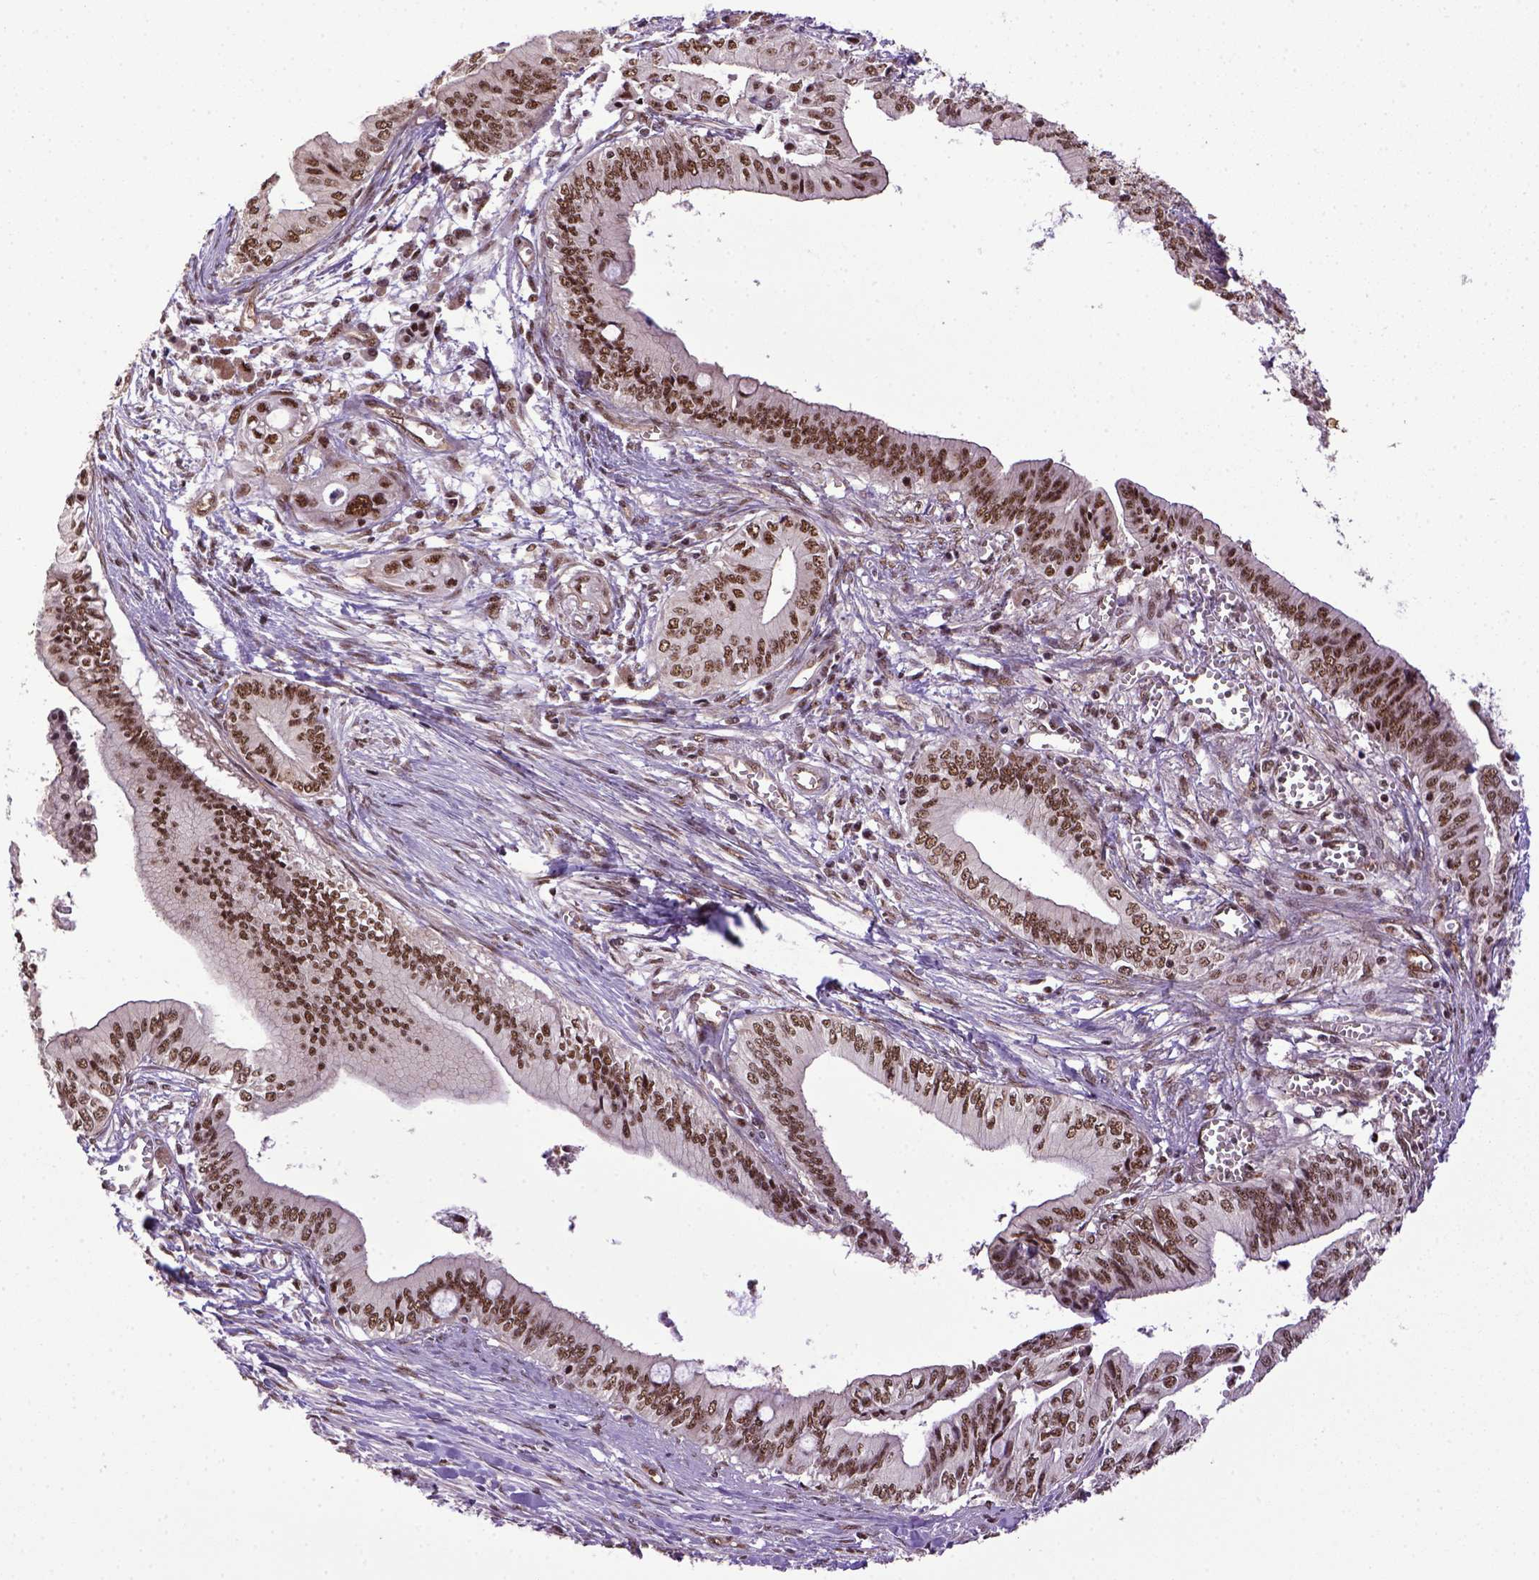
{"staining": {"intensity": "moderate", "quantity": ">75%", "location": "nuclear"}, "tissue": "pancreatic cancer", "cell_type": "Tumor cells", "image_type": "cancer", "snomed": [{"axis": "morphology", "description": "Adenocarcinoma, NOS"}, {"axis": "topography", "description": "Pancreas"}], "caption": "Pancreatic cancer stained for a protein (brown) reveals moderate nuclear positive staining in about >75% of tumor cells.", "gene": "PPIG", "patient": {"sex": "female", "age": 61}}